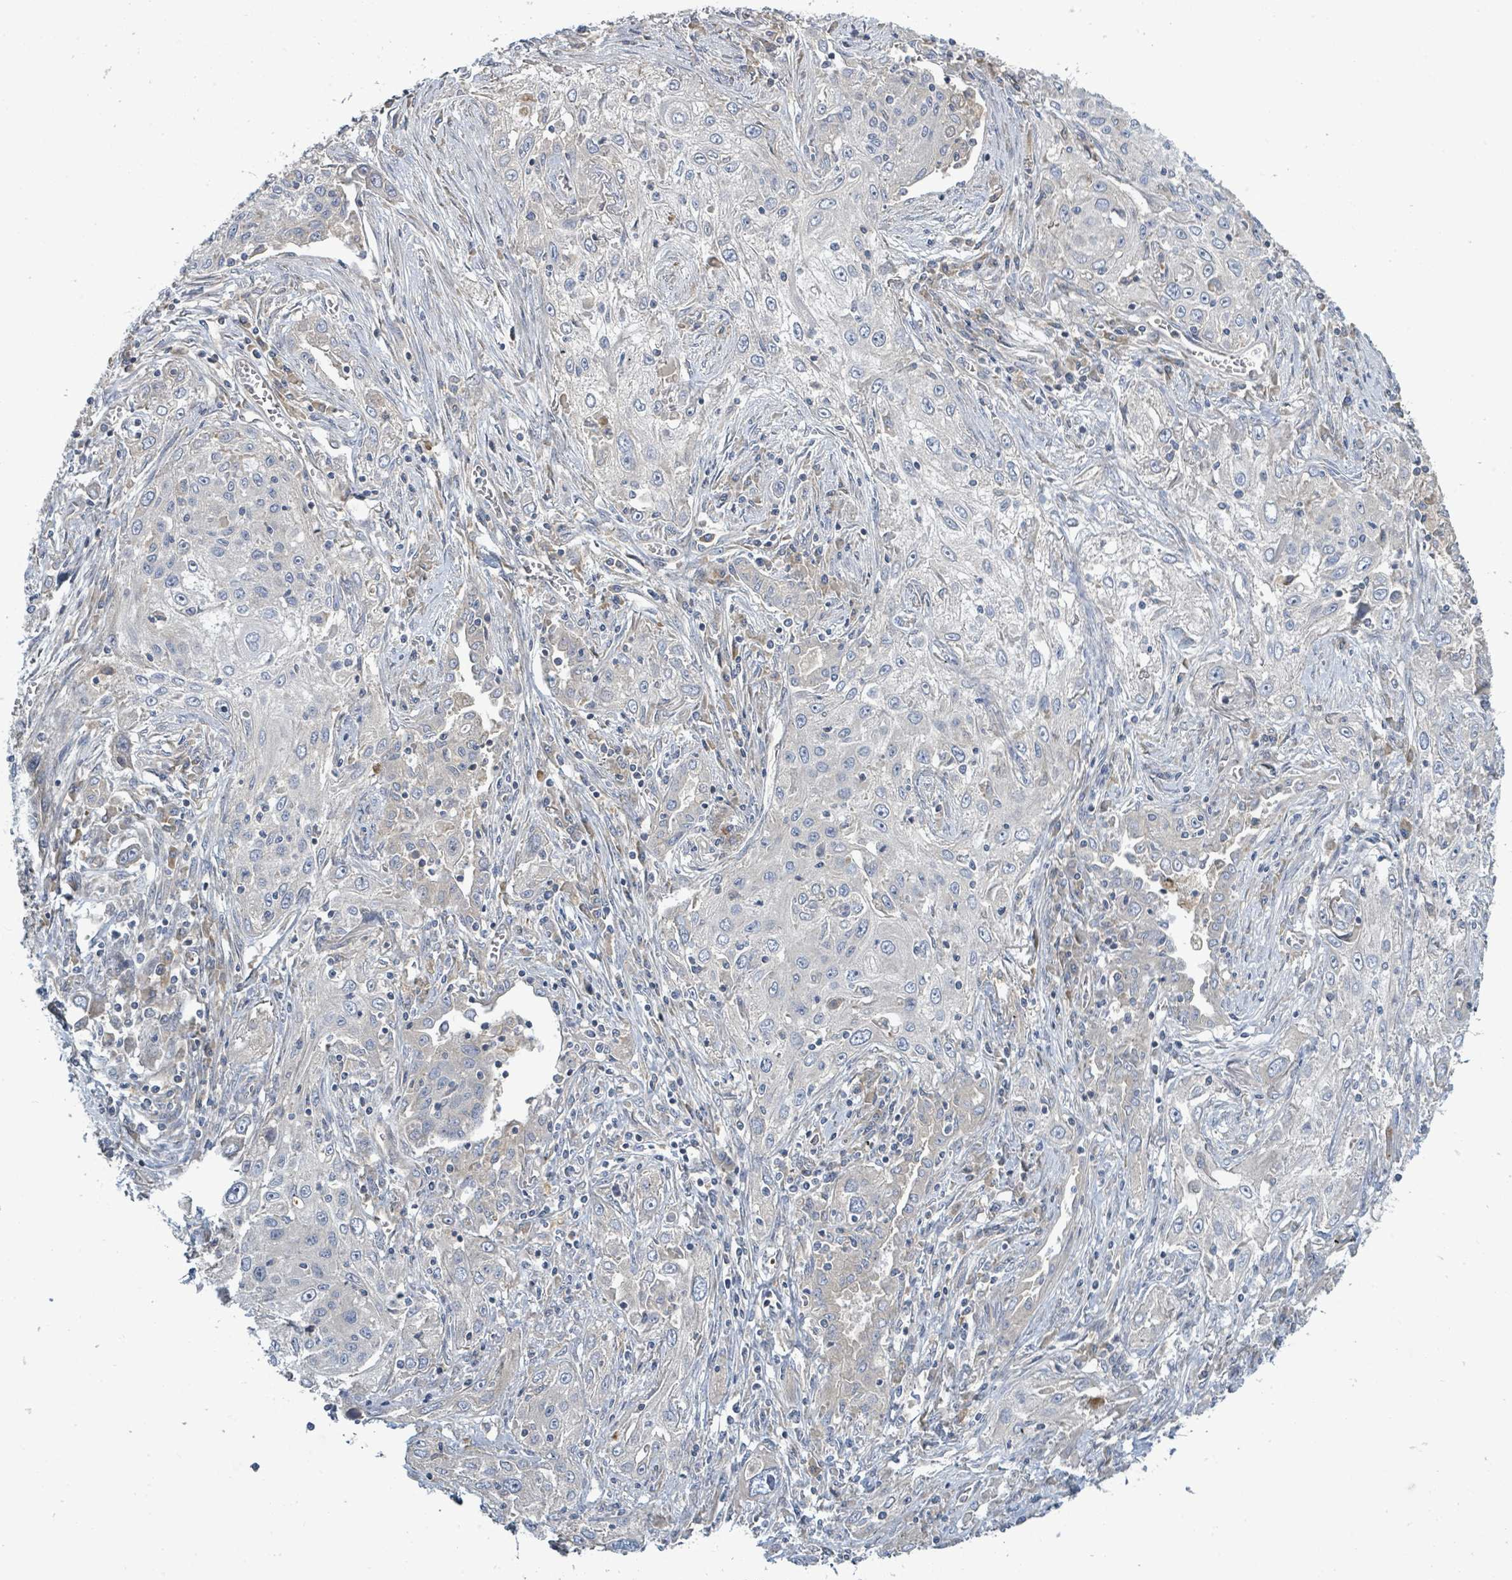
{"staining": {"intensity": "negative", "quantity": "none", "location": "none"}, "tissue": "lung cancer", "cell_type": "Tumor cells", "image_type": "cancer", "snomed": [{"axis": "morphology", "description": "Squamous cell carcinoma, NOS"}, {"axis": "topography", "description": "Lung"}], "caption": "DAB immunohistochemical staining of lung cancer demonstrates no significant expression in tumor cells.", "gene": "CFAP210", "patient": {"sex": "female", "age": 69}}